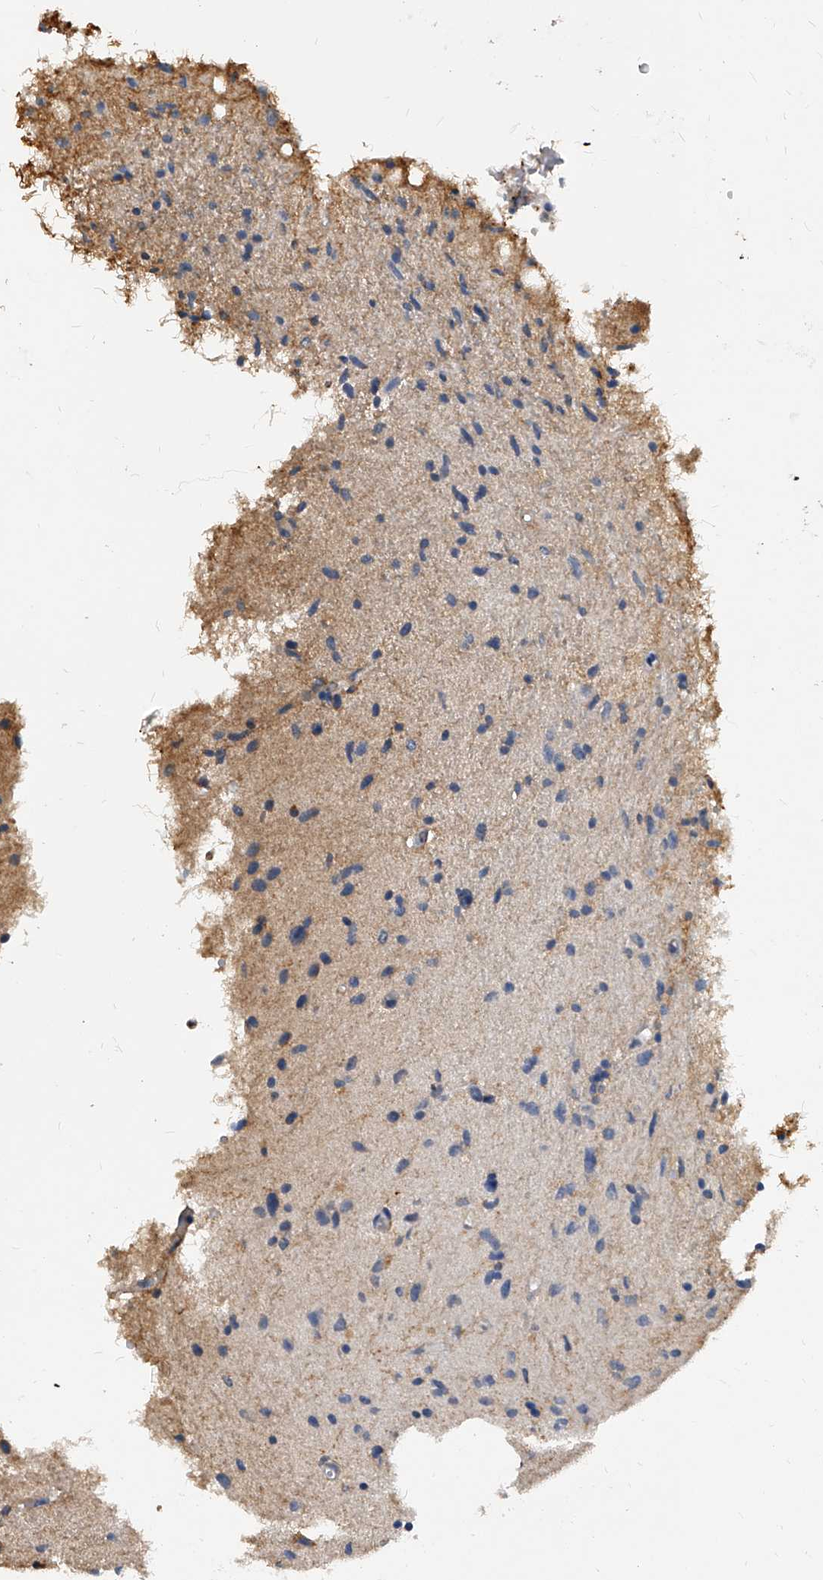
{"staining": {"intensity": "negative", "quantity": "none", "location": "none"}, "tissue": "glioma", "cell_type": "Tumor cells", "image_type": "cancer", "snomed": [{"axis": "morphology", "description": "Glioma, malignant, Low grade"}, {"axis": "topography", "description": "Brain"}], "caption": "Immunohistochemistry (IHC) of malignant glioma (low-grade) displays no staining in tumor cells. Brightfield microscopy of immunohistochemistry stained with DAB (brown) and hematoxylin (blue), captured at high magnification.", "gene": "ATG5", "patient": {"sex": "male", "age": 77}}